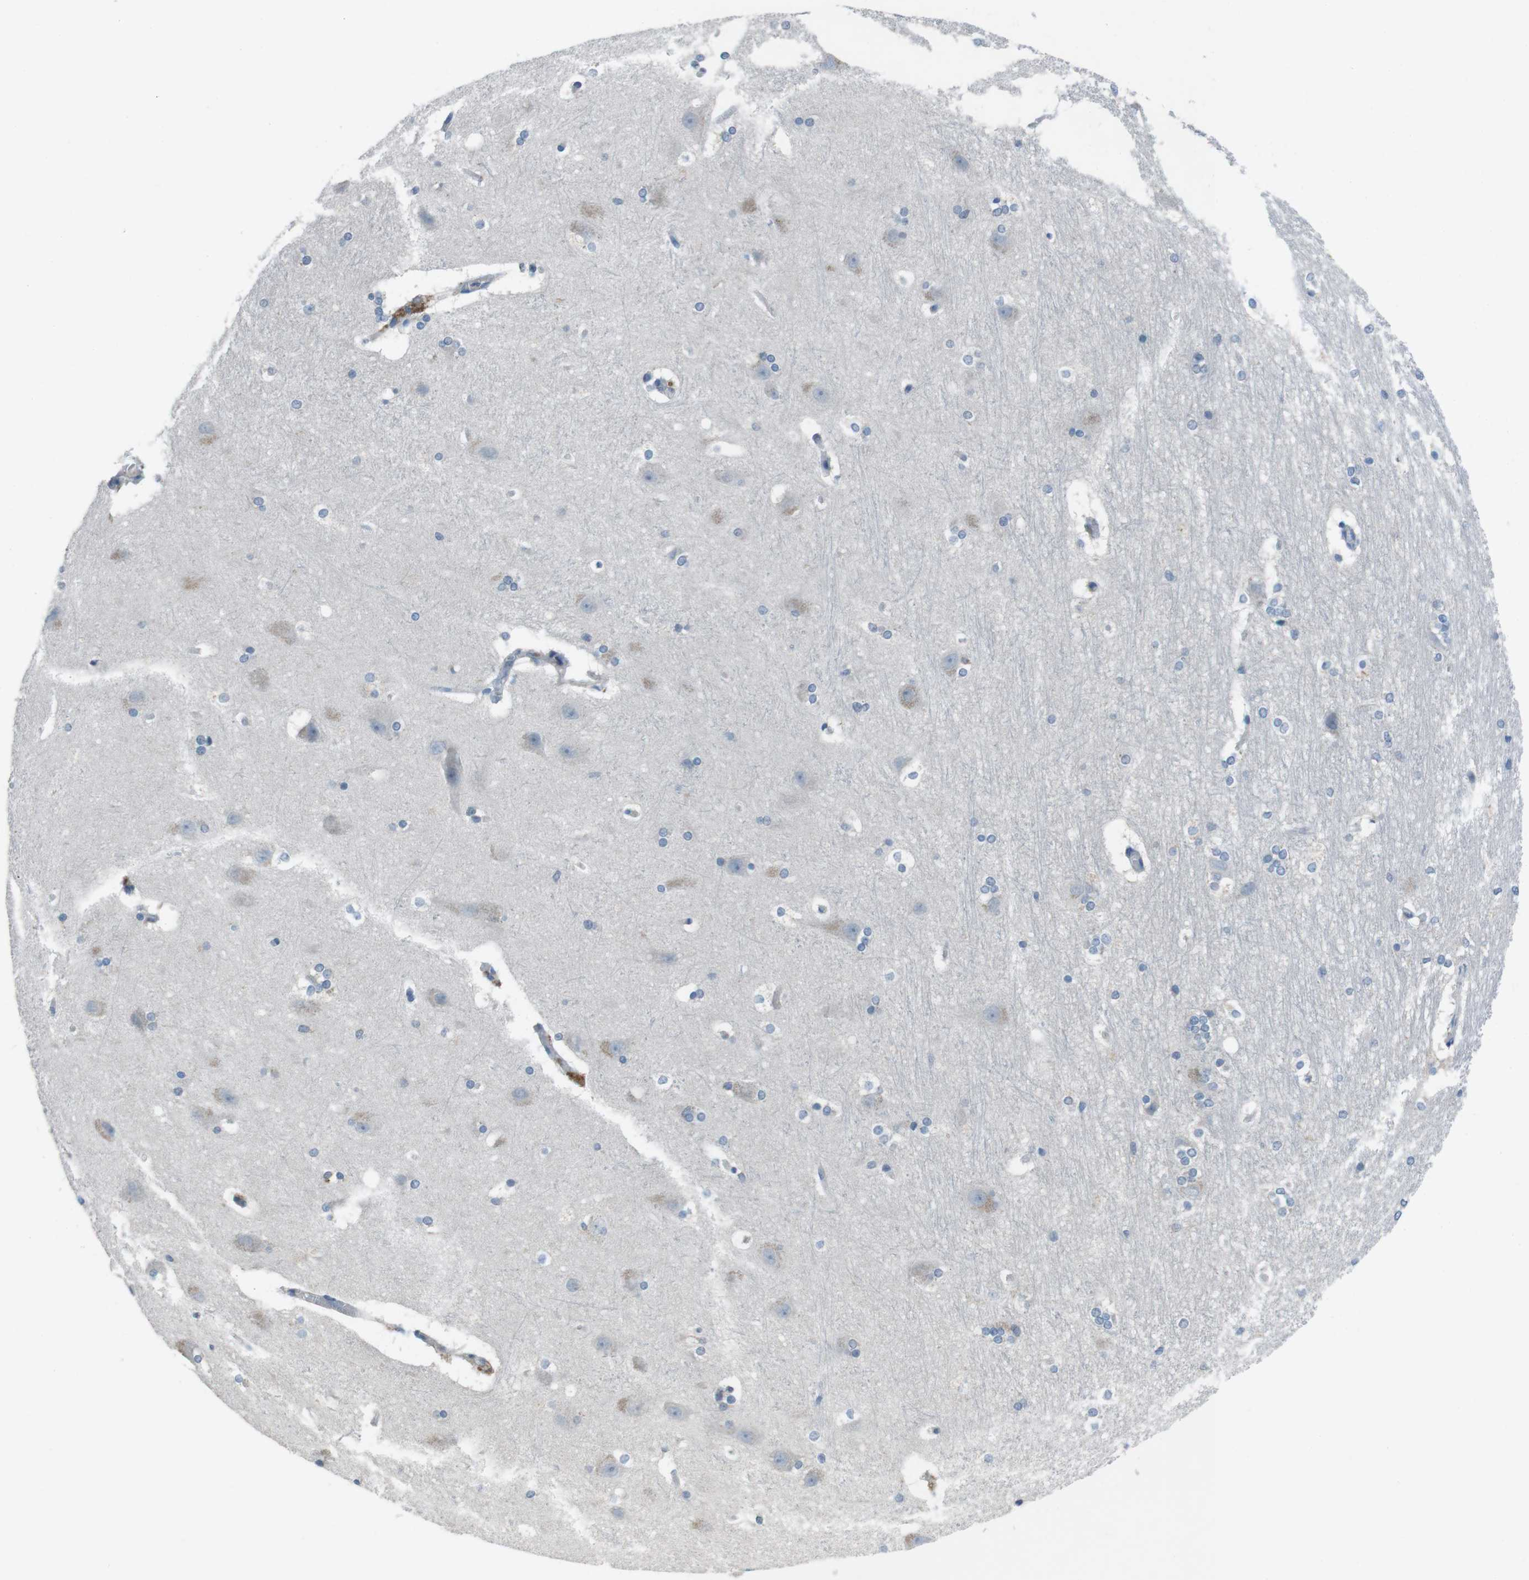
{"staining": {"intensity": "weak", "quantity": "<25%", "location": "cytoplasmic/membranous"}, "tissue": "hippocampus", "cell_type": "Glial cells", "image_type": "normal", "snomed": [{"axis": "morphology", "description": "Normal tissue, NOS"}, {"axis": "topography", "description": "Hippocampus"}], "caption": "Hippocampus stained for a protein using IHC reveals no expression glial cells.", "gene": "CYP2C19", "patient": {"sex": "female", "age": 19}}